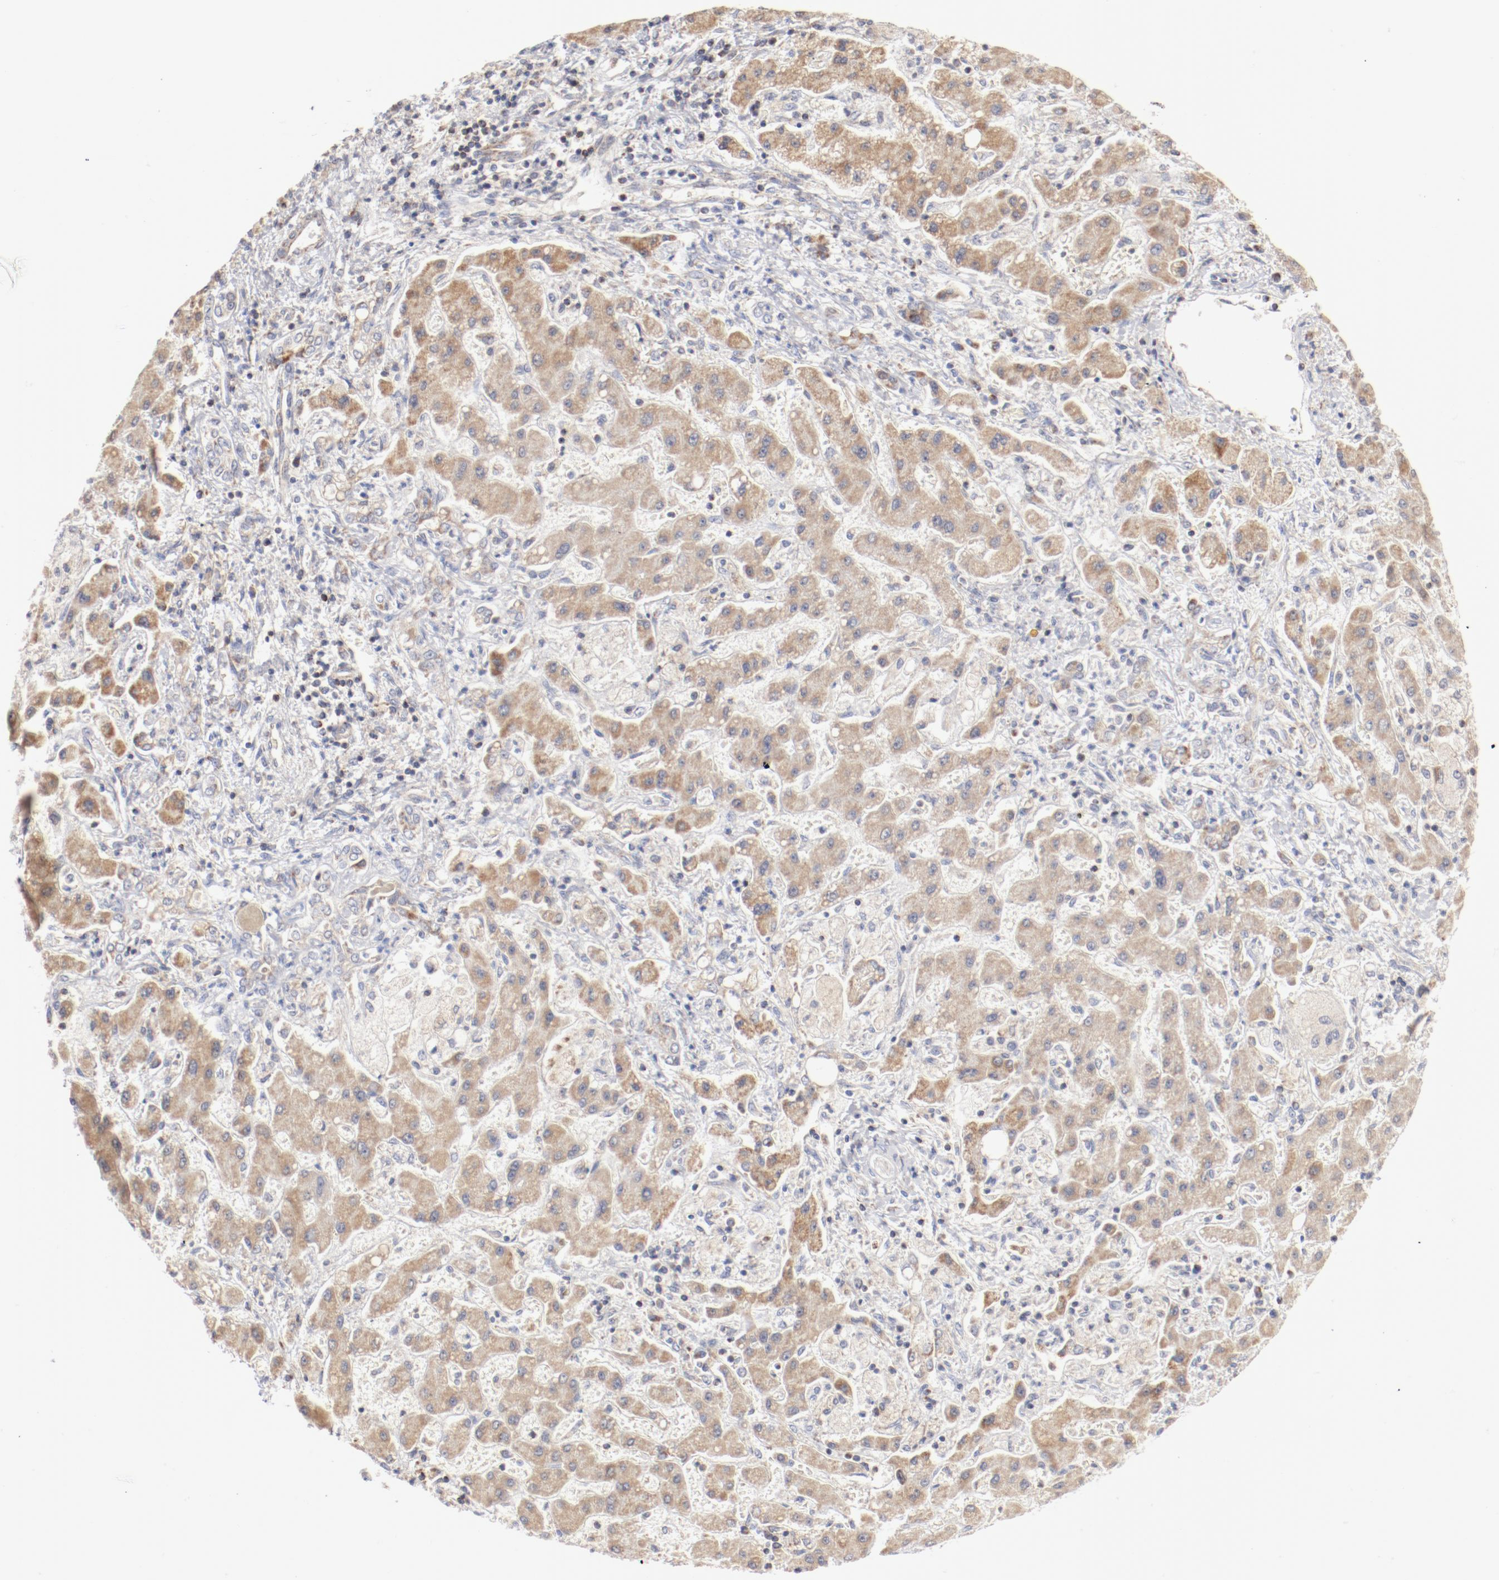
{"staining": {"intensity": "moderate", "quantity": ">75%", "location": "cytoplasmic/membranous"}, "tissue": "liver cancer", "cell_type": "Tumor cells", "image_type": "cancer", "snomed": [{"axis": "morphology", "description": "Cholangiocarcinoma"}, {"axis": "topography", "description": "Liver"}], "caption": "Immunohistochemical staining of human liver cholangiocarcinoma reveals moderate cytoplasmic/membranous protein expression in about >75% of tumor cells. (DAB (3,3'-diaminobenzidine) IHC, brown staining for protein, blue staining for nuclei).", "gene": "MRPL58", "patient": {"sex": "male", "age": 50}}